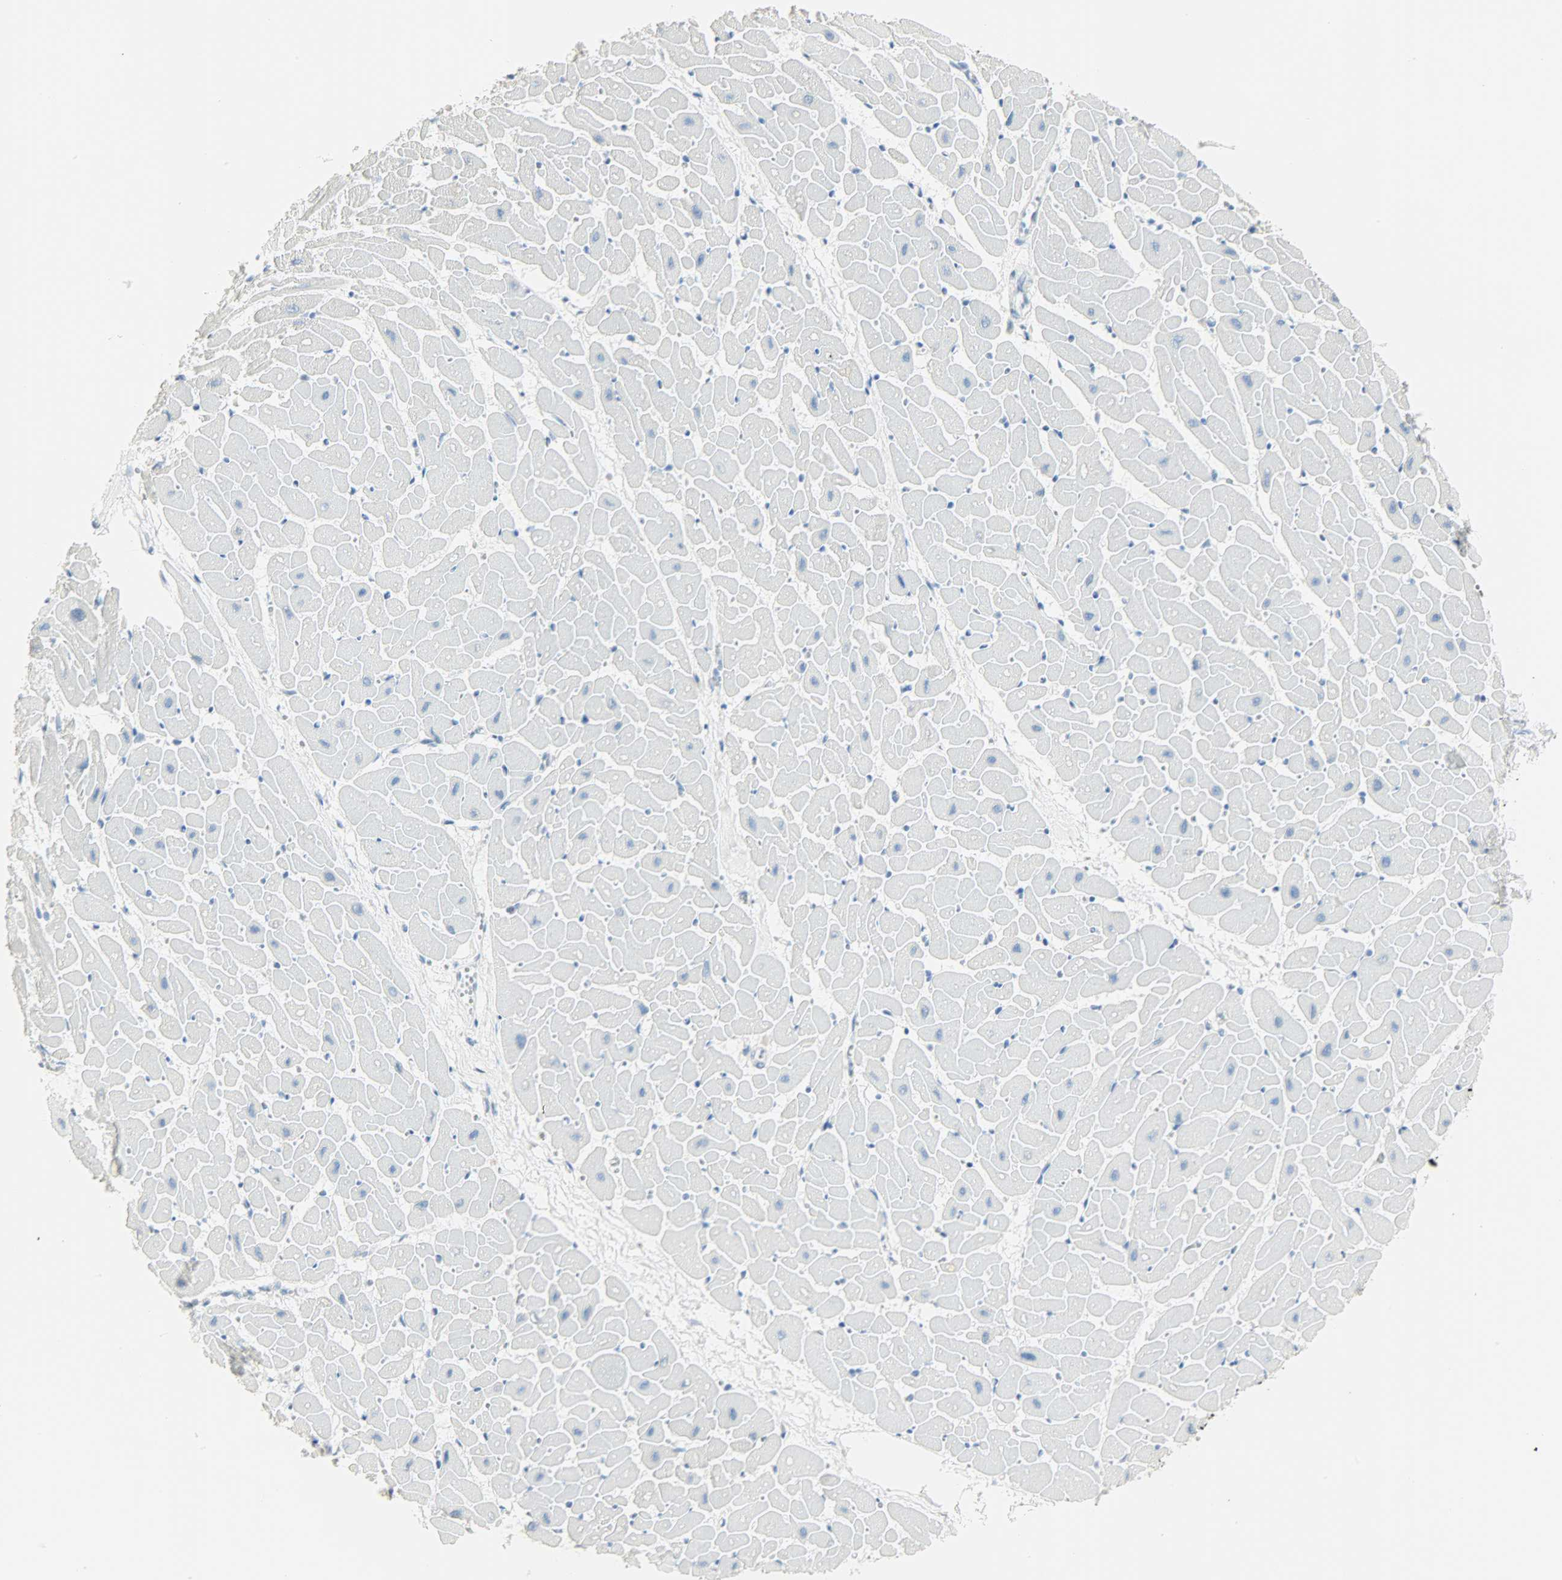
{"staining": {"intensity": "negative", "quantity": "none", "location": "none"}, "tissue": "heart muscle", "cell_type": "Cardiomyocytes", "image_type": "normal", "snomed": [{"axis": "morphology", "description": "Normal tissue, NOS"}, {"axis": "topography", "description": "Heart"}], "caption": "Immunohistochemistry (IHC) of unremarkable human heart muscle demonstrates no positivity in cardiomyocytes. (Stains: DAB (3,3'-diaminobenzidine) IHC with hematoxylin counter stain, Microscopy: brightfield microscopy at high magnification).", "gene": "PTPN6", "patient": {"sex": "female", "age": 19}}